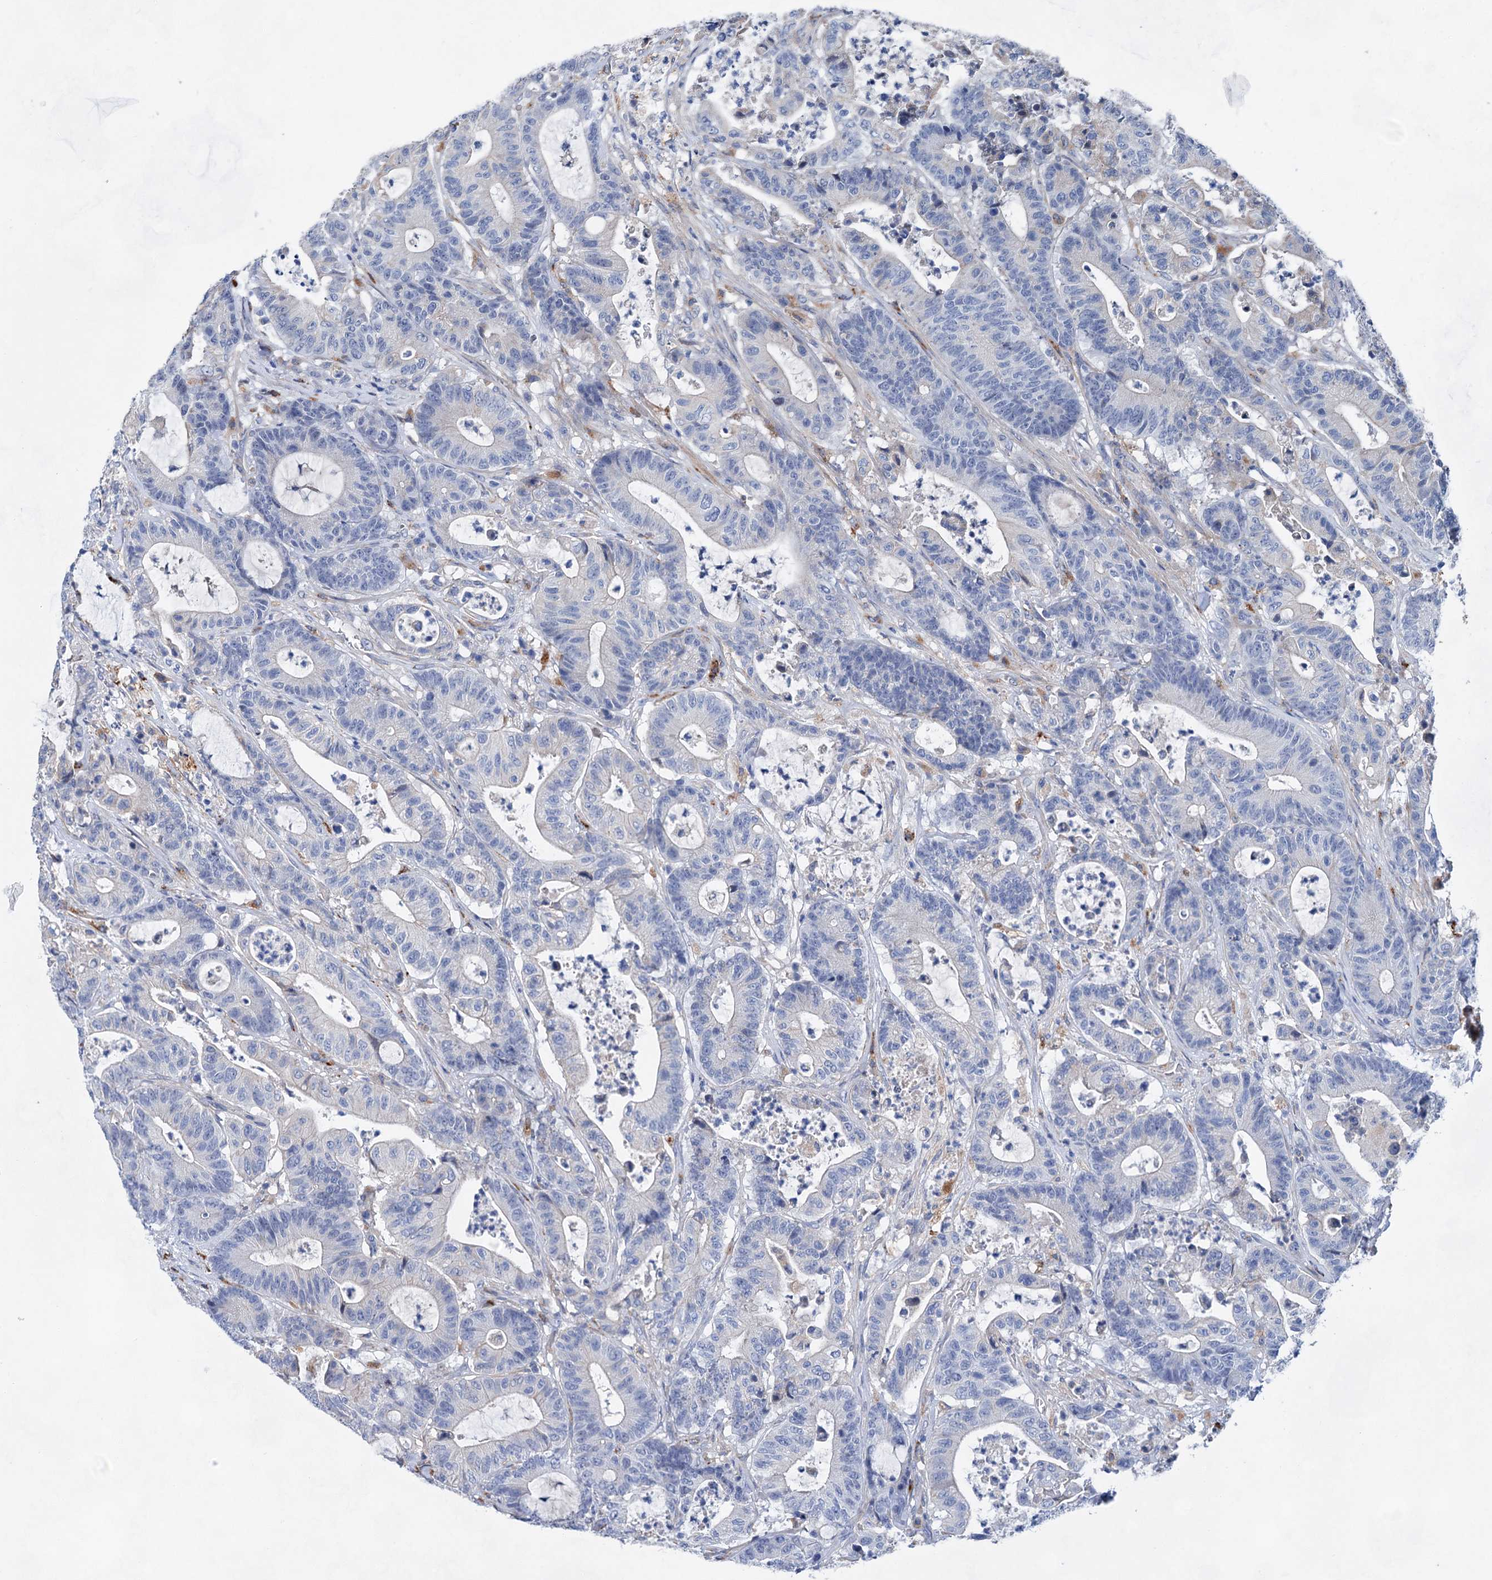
{"staining": {"intensity": "negative", "quantity": "none", "location": "none"}, "tissue": "colorectal cancer", "cell_type": "Tumor cells", "image_type": "cancer", "snomed": [{"axis": "morphology", "description": "Adenocarcinoma, NOS"}, {"axis": "topography", "description": "Colon"}], "caption": "IHC histopathology image of neoplastic tissue: human colorectal cancer stained with DAB demonstrates no significant protein expression in tumor cells.", "gene": "GPR155", "patient": {"sex": "female", "age": 84}}